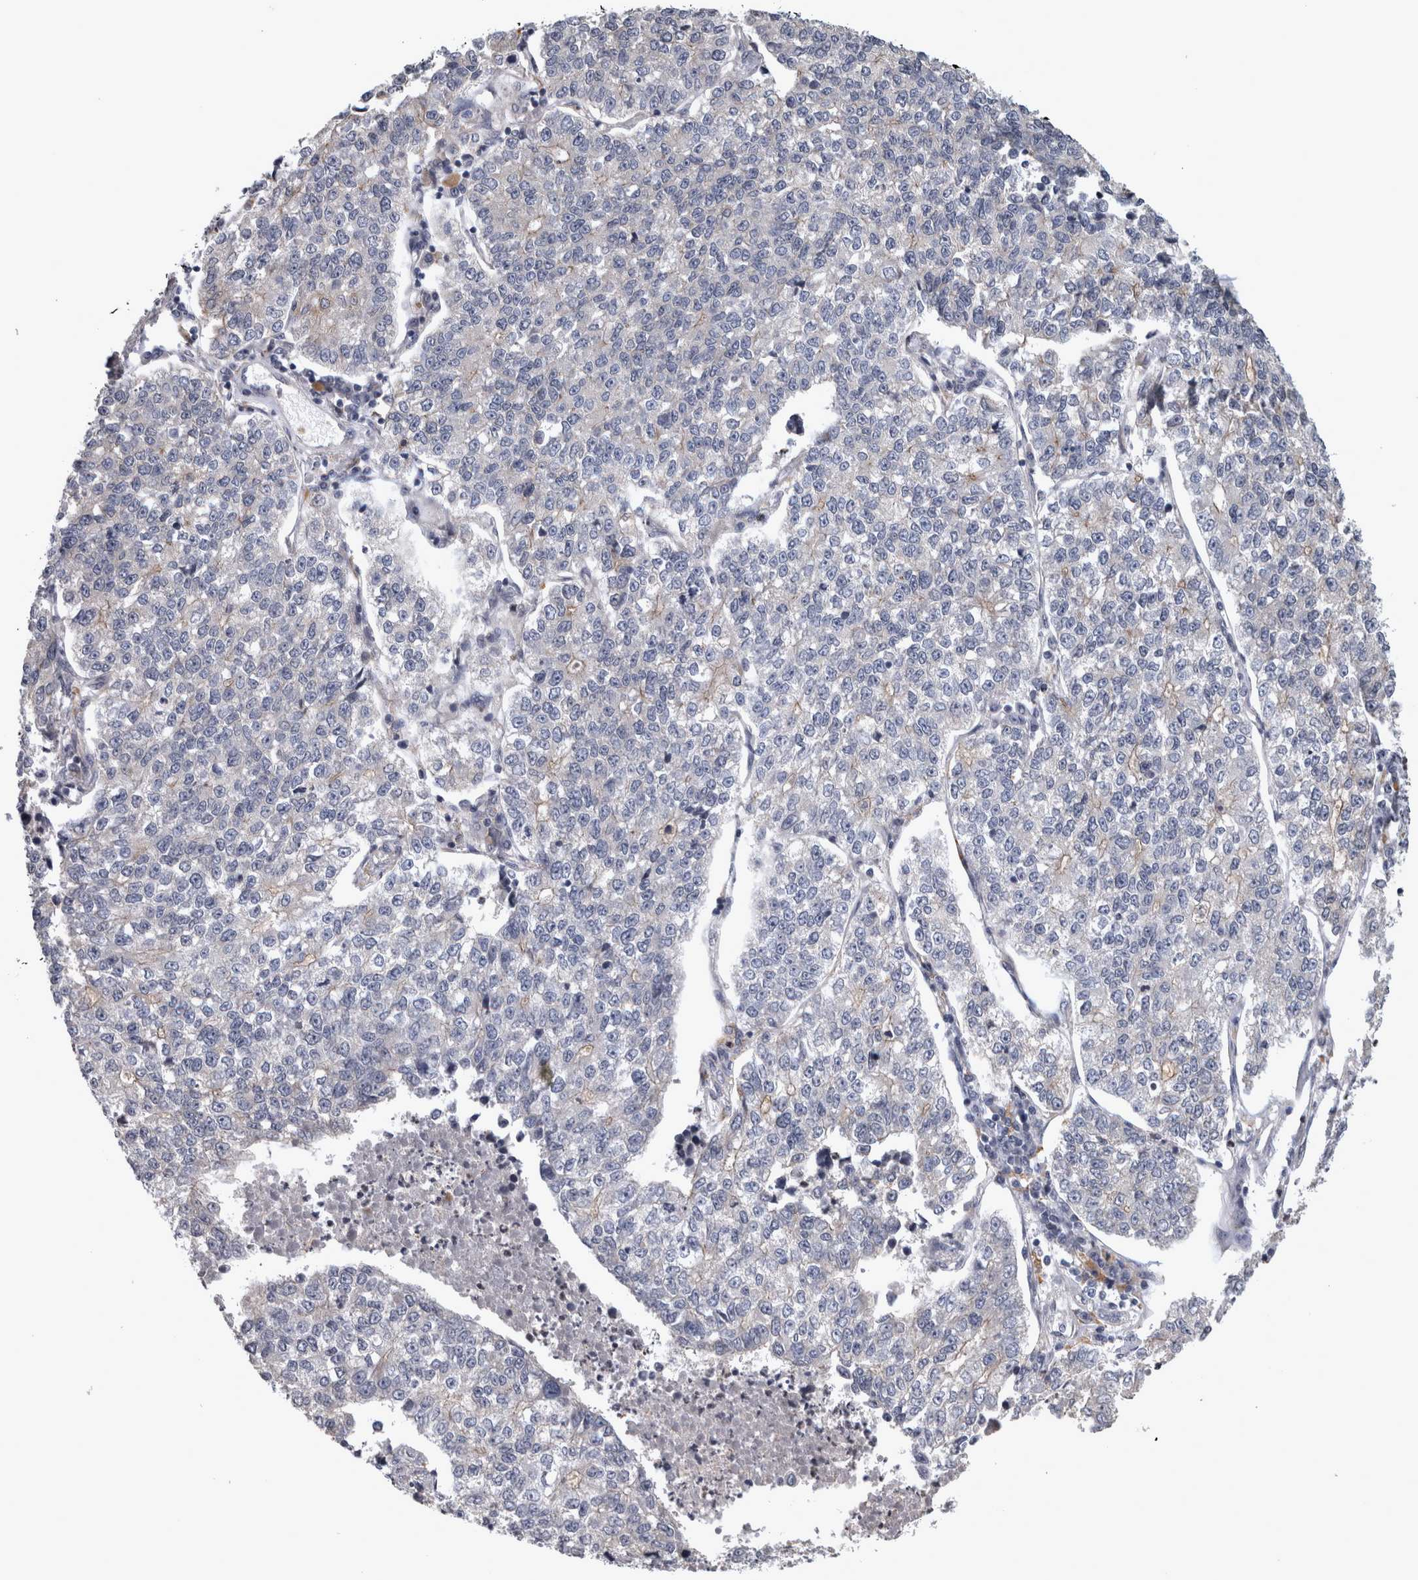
{"staining": {"intensity": "negative", "quantity": "none", "location": "none"}, "tissue": "lung cancer", "cell_type": "Tumor cells", "image_type": "cancer", "snomed": [{"axis": "morphology", "description": "Adenocarcinoma, NOS"}, {"axis": "topography", "description": "Lung"}], "caption": "An immunohistochemistry histopathology image of adenocarcinoma (lung) is shown. There is no staining in tumor cells of adenocarcinoma (lung).", "gene": "PRKCI", "patient": {"sex": "male", "age": 49}}